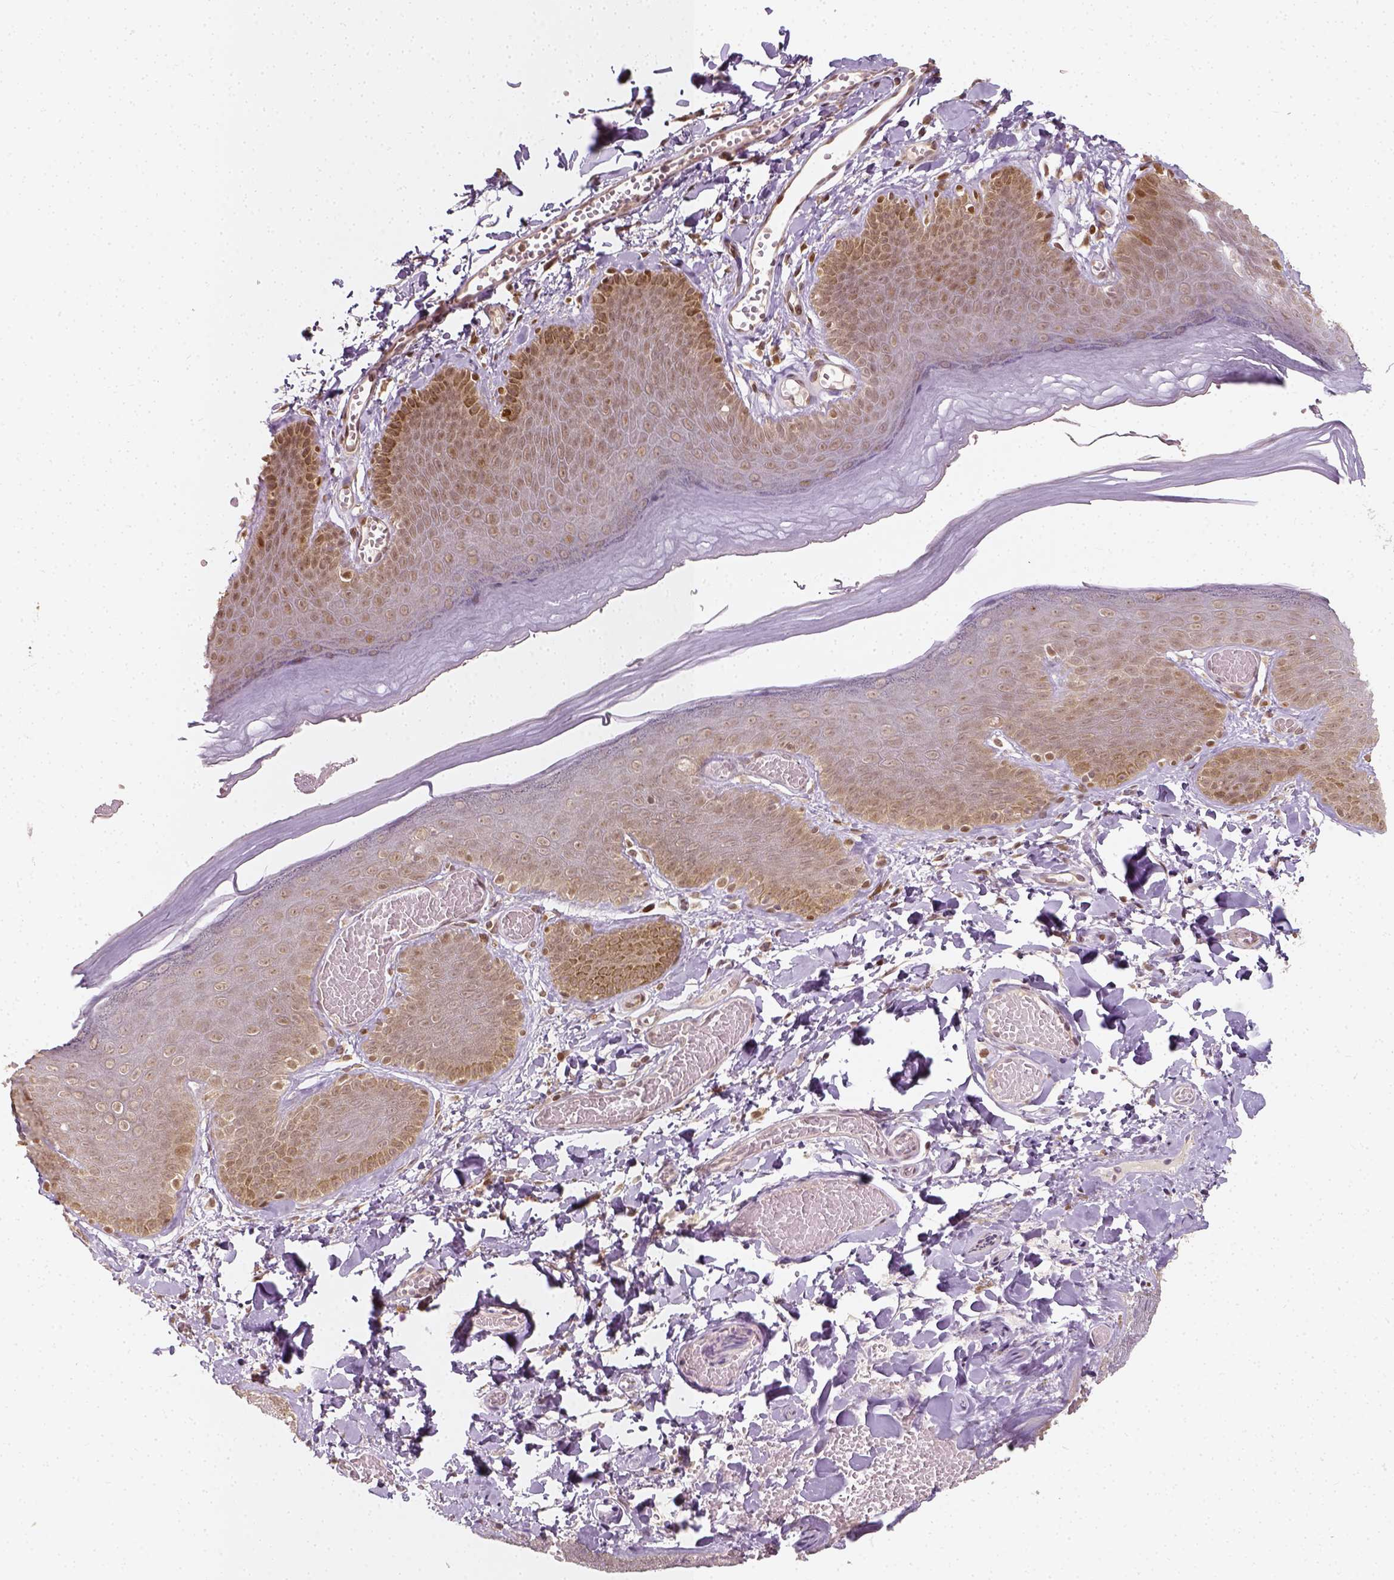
{"staining": {"intensity": "weak", "quantity": ">75%", "location": "nuclear"}, "tissue": "skin", "cell_type": "Epidermal cells", "image_type": "normal", "snomed": [{"axis": "morphology", "description": "Normal tissue, NOS"}, {"axis": "topography", "description": "Anal"}], "caption": "Immunohistochemical staining of unremarkable skin displays >75% levels of weak nuclear protein expression in approximately >75% of epidermal cells. Immunohistochemistry stains the protein of interest in brown and the nuclei are stained blue.", "gene": "ZMAT3", "patient": {"sex": "male", "age": 53}}